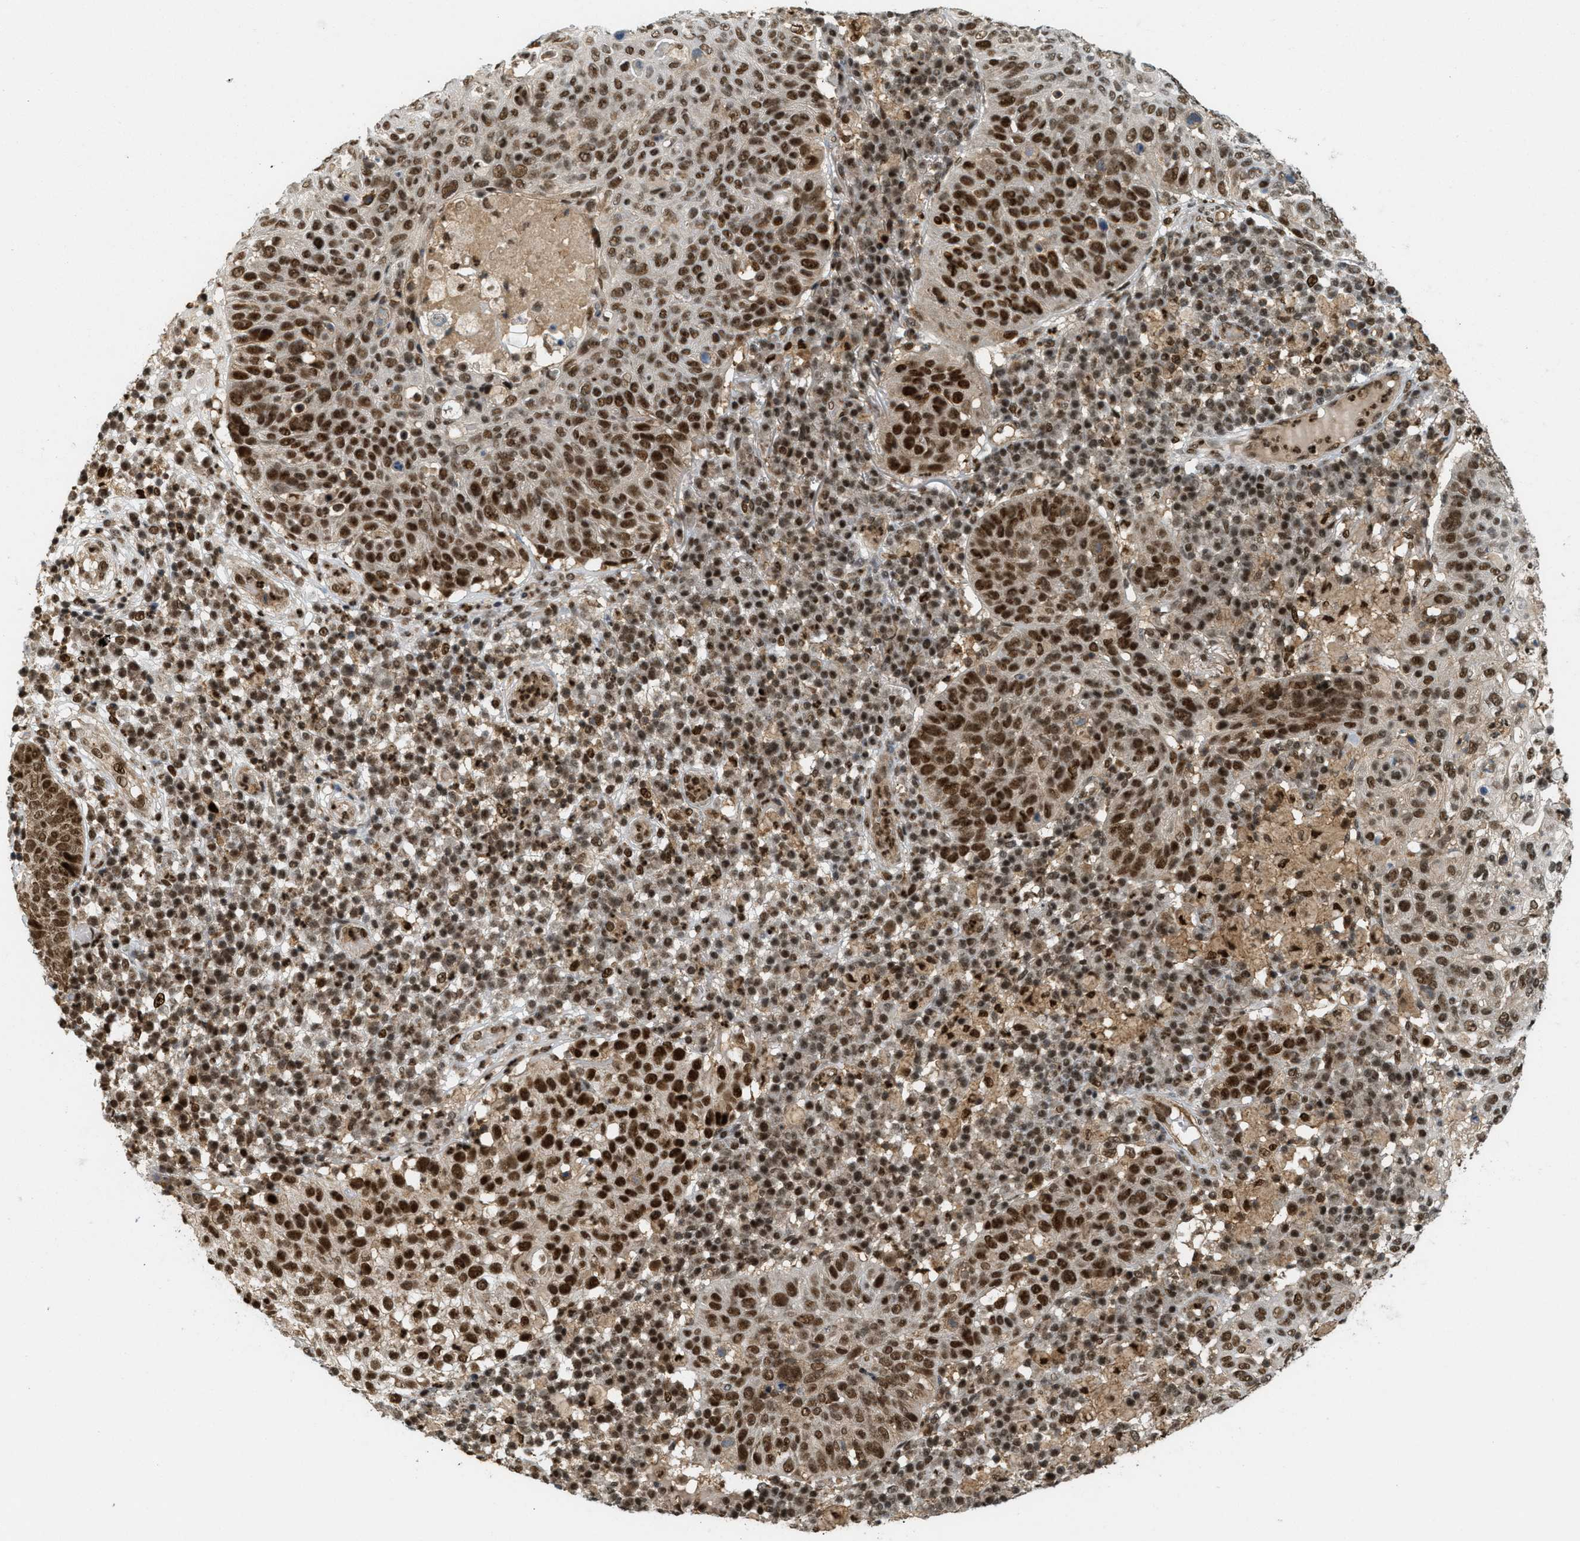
{"staining": {"intensity": "strong", "quantity": ">75%", "location": "cytoplasmic/membranous,nuclear"}, "tissue": "skin cancer", "cell_type": "Tumor cells", "image_type": "cancer", "snomed": [{"axis": "morphology", "description": "Squamous cell carcinoma in situ, NOS"}, {"axis": "morphology", "description": "Squamous cell carcinoma, NOS"}, {"axis": "topography", "description": "Skin"}], "caption": "Immunohistochemistry (IHC) staining of squamous cell carcinoma in situ (skin), which displays high levels of strong cytoplasmic/membranous and nuclear positivity in about >75% of tumor cells indicating strong cytoplasmic/membranous and nuclear protein staining. The staining was performed using DAB (brown) for protein detection and nuclei were counterstained in hematoxylin (blue).", "gene": "TLK1", "patient": {"sex": "male", "age": 93}}